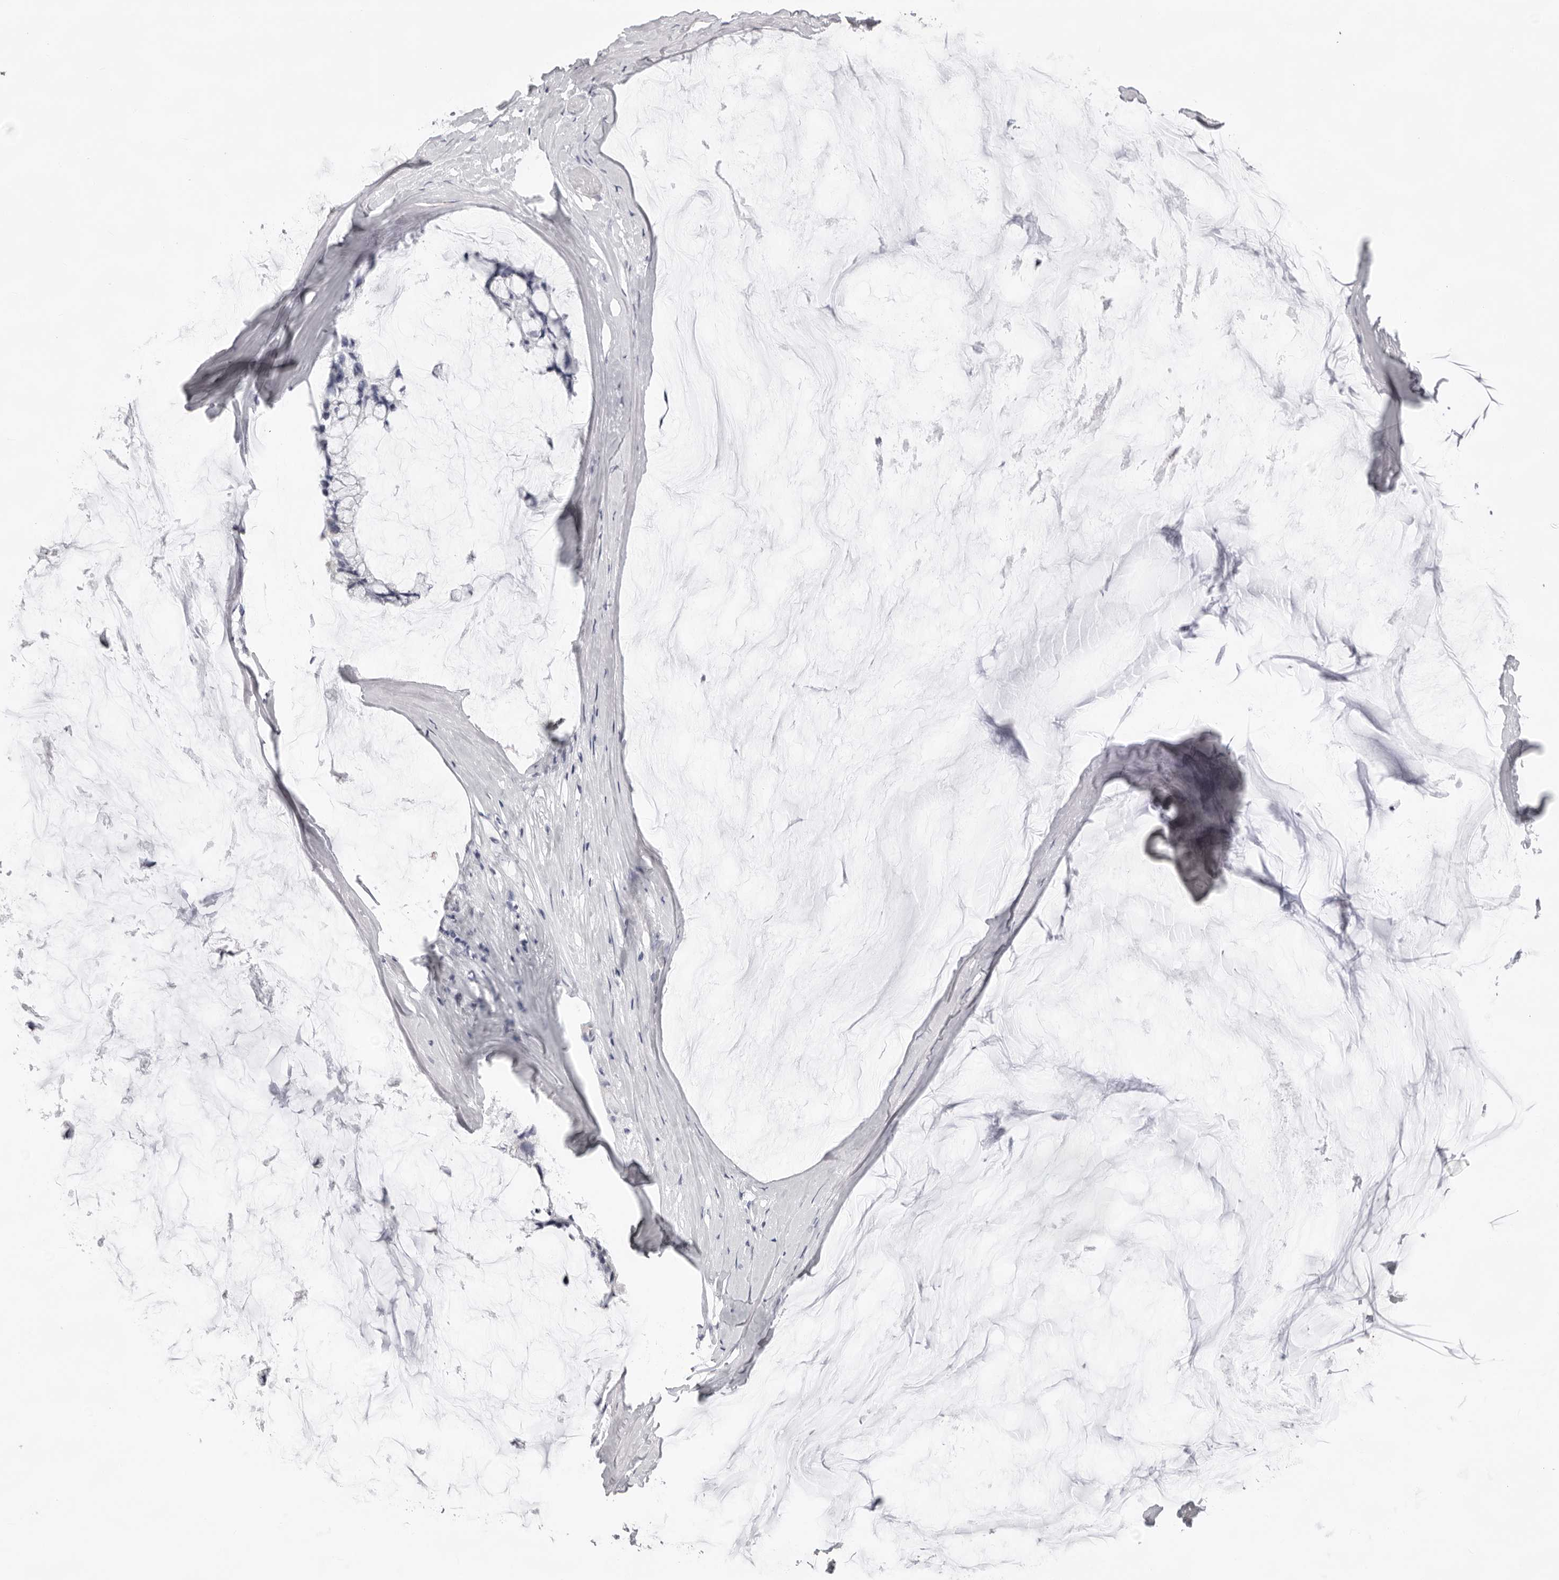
{"staining": {"intensity": "negative", "quantity": "none", "location": "none"}, "tissue": "ovarian cancer", "cell_type": "Tumor cells", "image_type": "cancer", "snomed": [{"axis": "morphology", "description": "Cystadenocarcinoma, mucinous, NOS"}, {"axis": "topography", "description": "Ovary"}], "caption": "Immunohistochemistry of ovarian mucinous cystadenocarcinoma shows no expression in tumor cells.", "gene": "SMIM2", "patient": {"sex": "female", "age": 39}}